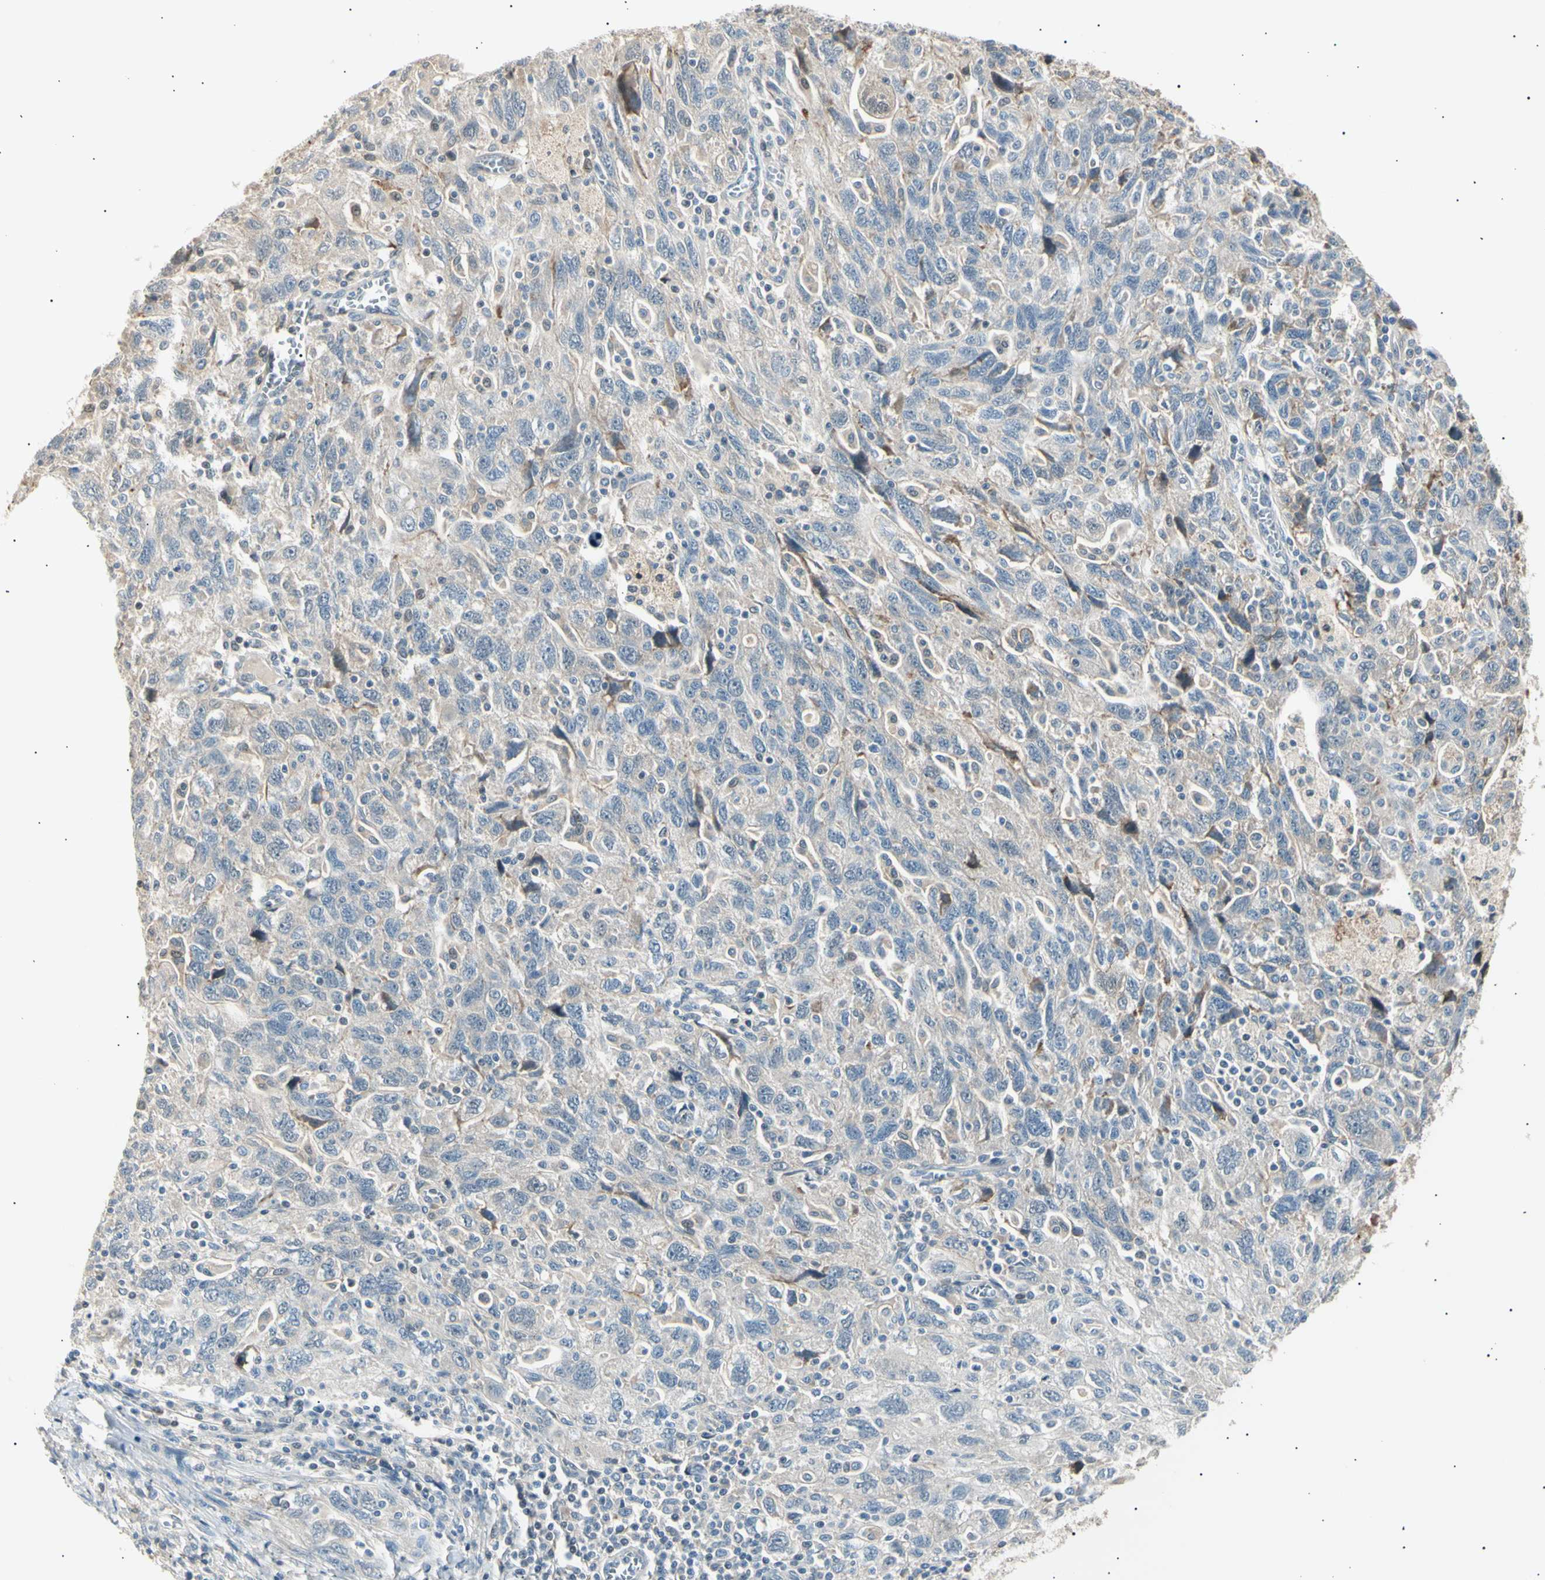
{"staining": {"intensity": "weak", "quantity": "25%-75%", "location": "cytoplasmic/membranous"}, "tissue": "ovarian cancer", "cell_type": "Tumor cells", "image_type": "cancer", "snomed": [{"axis": "morphology", "description": "Carcinoma, NOS"}, {"axis": "morphology", "description": "Cystadenocarcinoma, serous, NOS"}, {"axis": "topography", "description": "Ovary"}], "caption": "A micrograph of human ovarian cancer (serous cystadenocarcinoma) stained for a protein exhibits weak cytoplasmic/membranous brown staining in tumor cells.", "gene": "LHPP", "patient": {"sex": "female", "age": 69}}